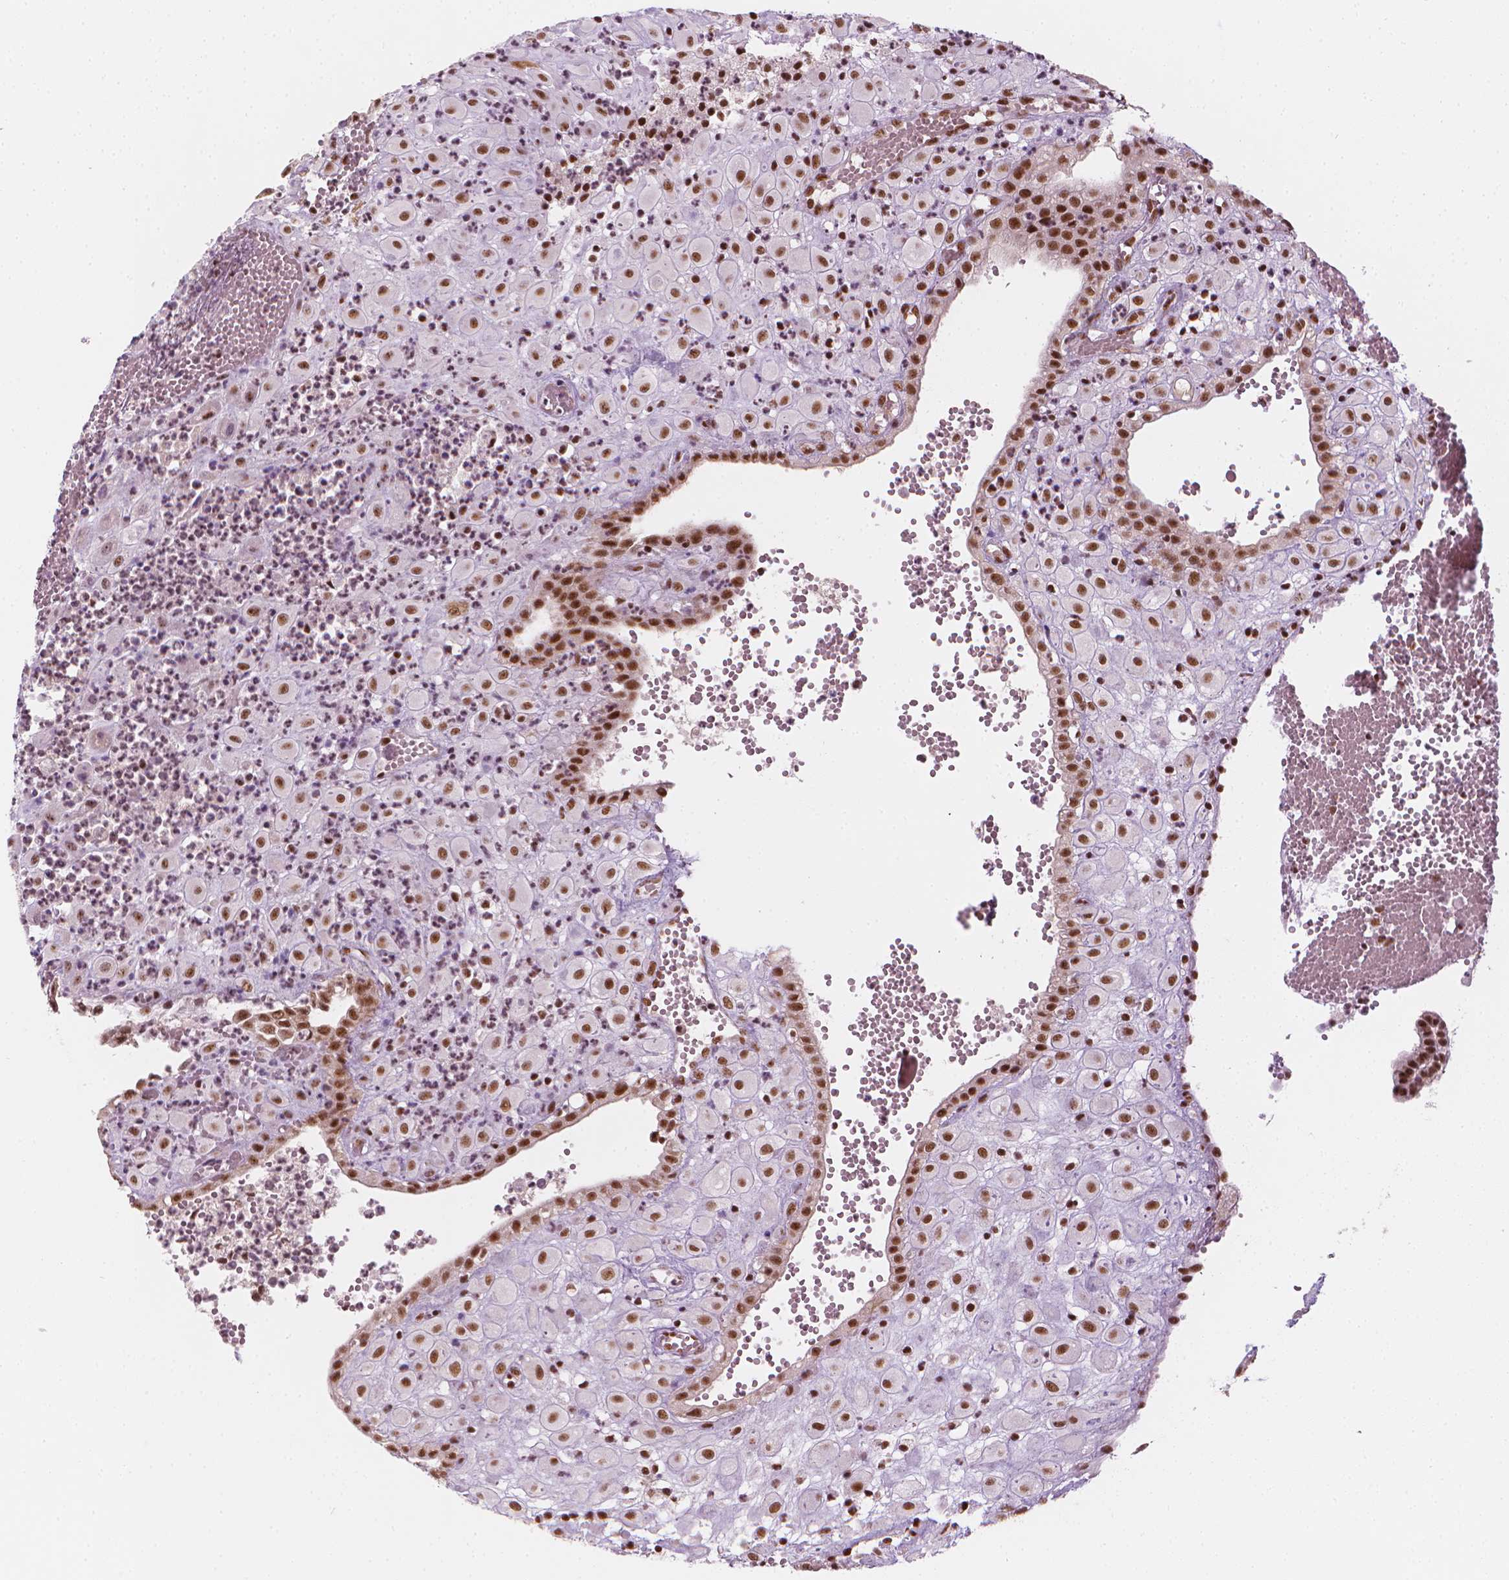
{"staining": {"intensity": "strong", "quantity": ">75%", "location": "nuclear"}, "tissue": "placenta", "cell_type": "Decidual cells", "image_type": "normal", "snomed": [{"axis": "morphology", "description": "Normal tissue, NOS"}, {"axis": "topography", "description": "Placenta"}], "caption": "IHC of unremarkable human placenta demonstrates high levels of strong nuclear staining in about >75% of decidual cells.", "gene": "ELF2", "patient": {"sex": "female", "age": 24}}